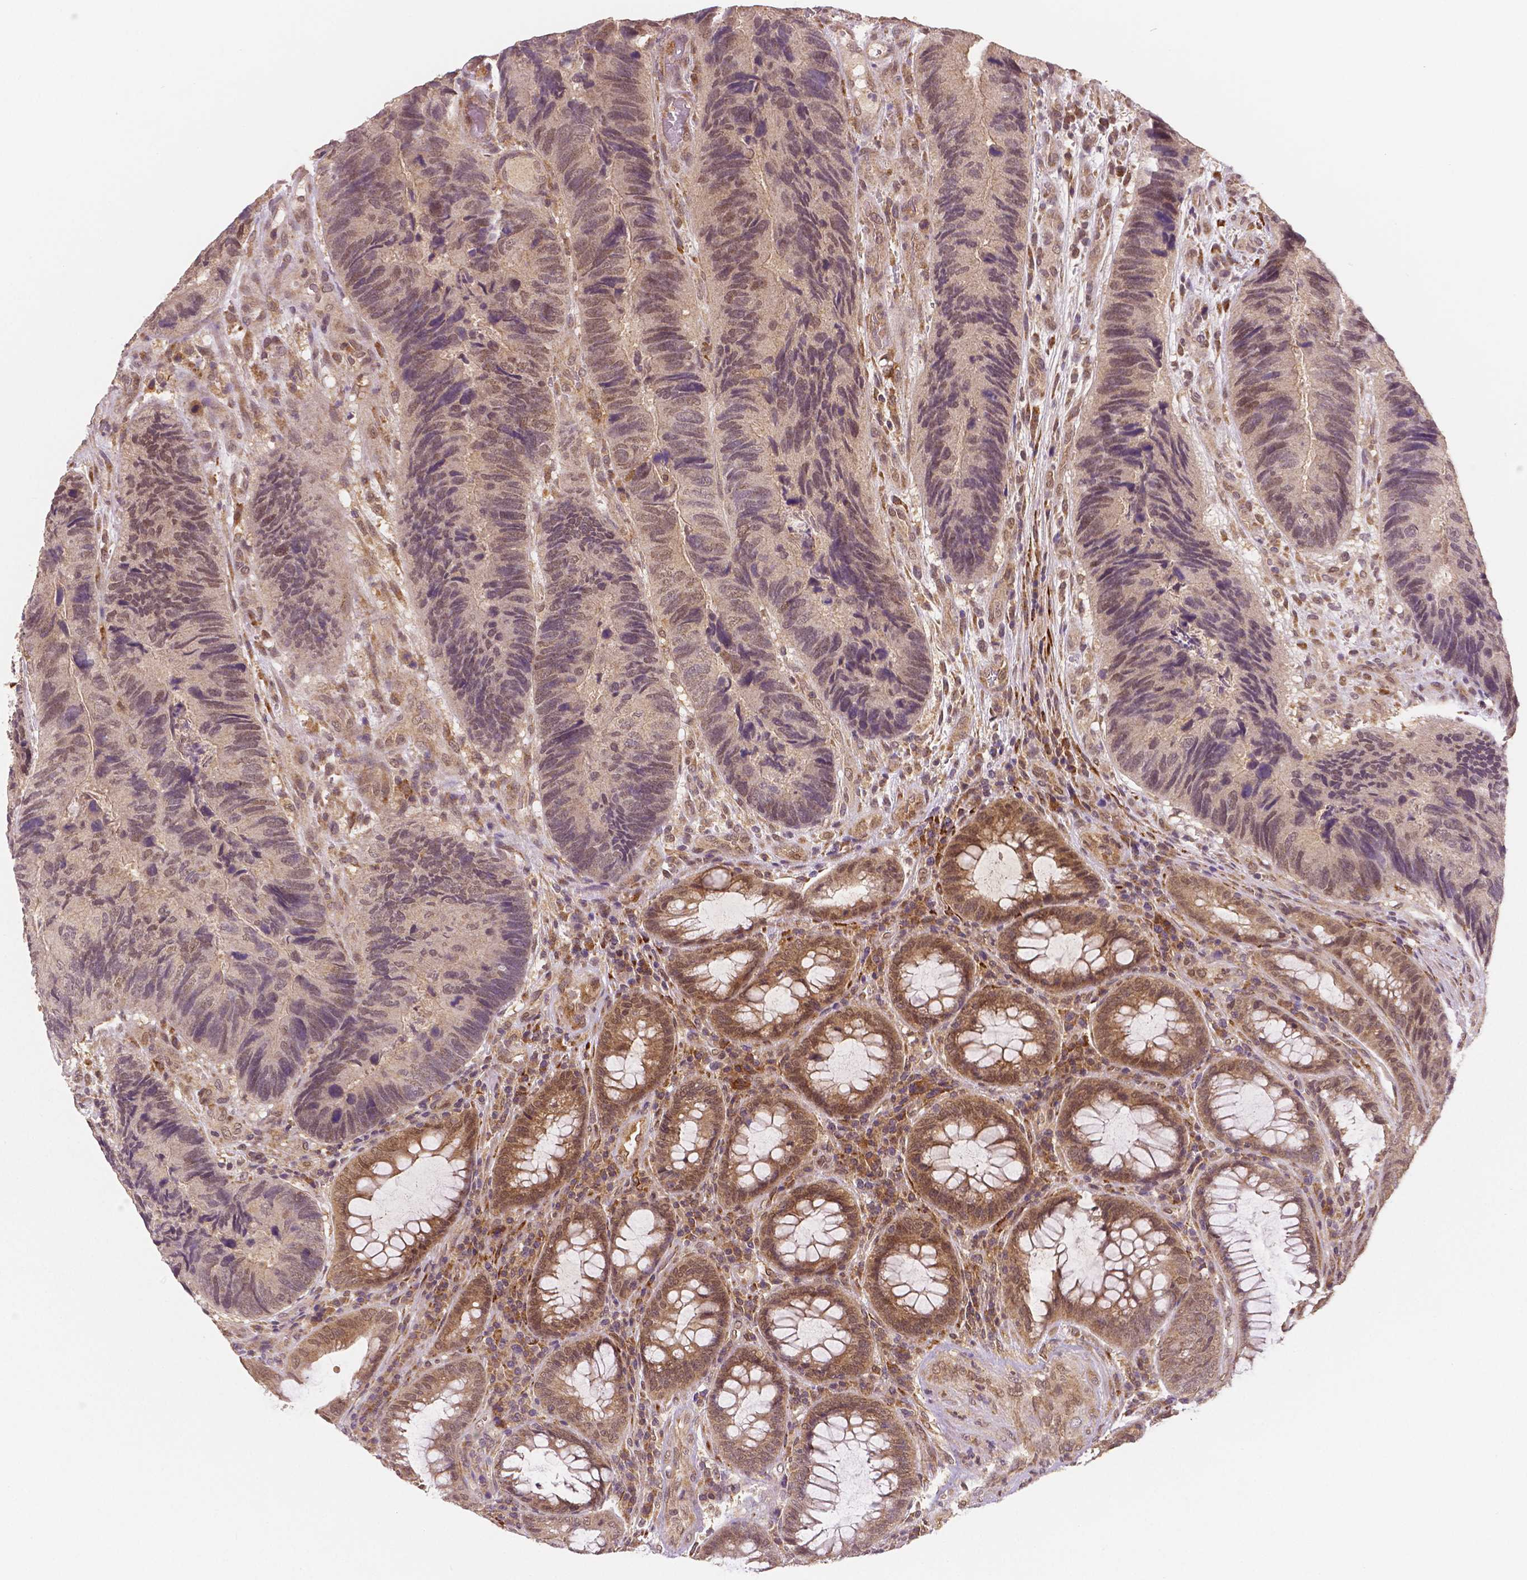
{"staining": {"intensity": "weak", "quantity": ">75%", "location": "cytoplasmic/membranous,nuclear"}, "tissue": "colorectal cancer", "cell_type": "Tumor cells", "image_type": "cancer", "snomed": [{"axis": "morphology", "description": "Adenocarcinoma, NOS"}, {"axis": "topography", "description": "Colon"}], "caption": "DAB immunohistochemical staining of human adenocarcinoma (colorectal) exhibits weak cytoplasmic/membranous and nuclear protein staining in approximately >75% of tumor cells. The protein is stained brown, and the nuclei are stained in blue (DAB IHC with brightfield microscopy, high magnification).", "gene": "STAT3", "patient": {"sex": "female", "age": 67}}